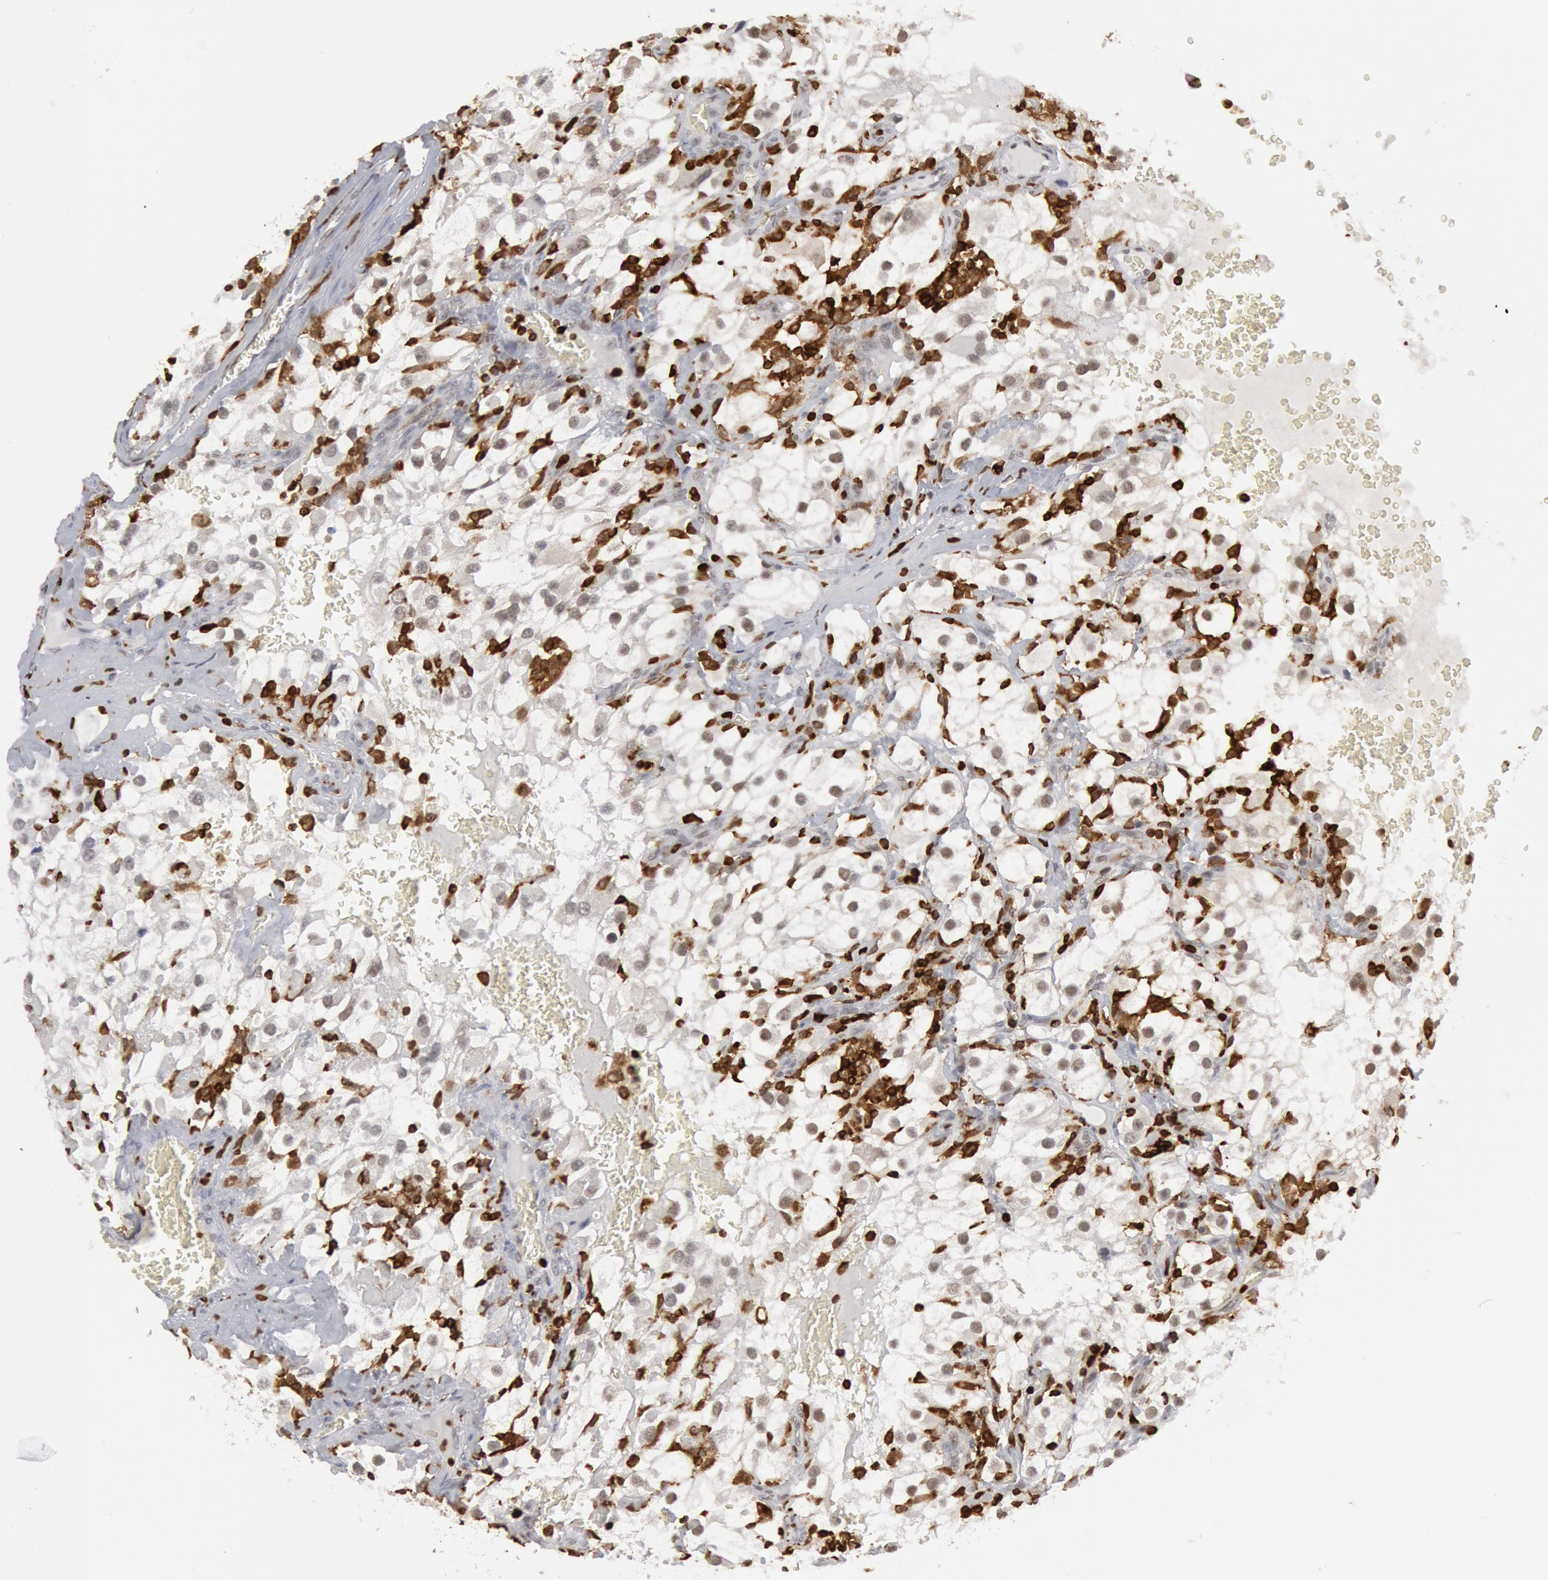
{"staining": {"intensity": "negative", "quantity": "none", "location": "none"}, "tissue": "renal cancer", "cell_type": "Tumor cells", "image_type": "cancer", "snomed": [{"axis": "morphology", "description": "Adenocarcinoma, NOS"}, {"axis": "topography", "description": "Kidney"}], "caption": "A histopathology image of renal cancer stained for a protein displays no brown staining in tumor cells.", "gene": "PTPN6", "patient": {"sex": "female", "age": 52}}